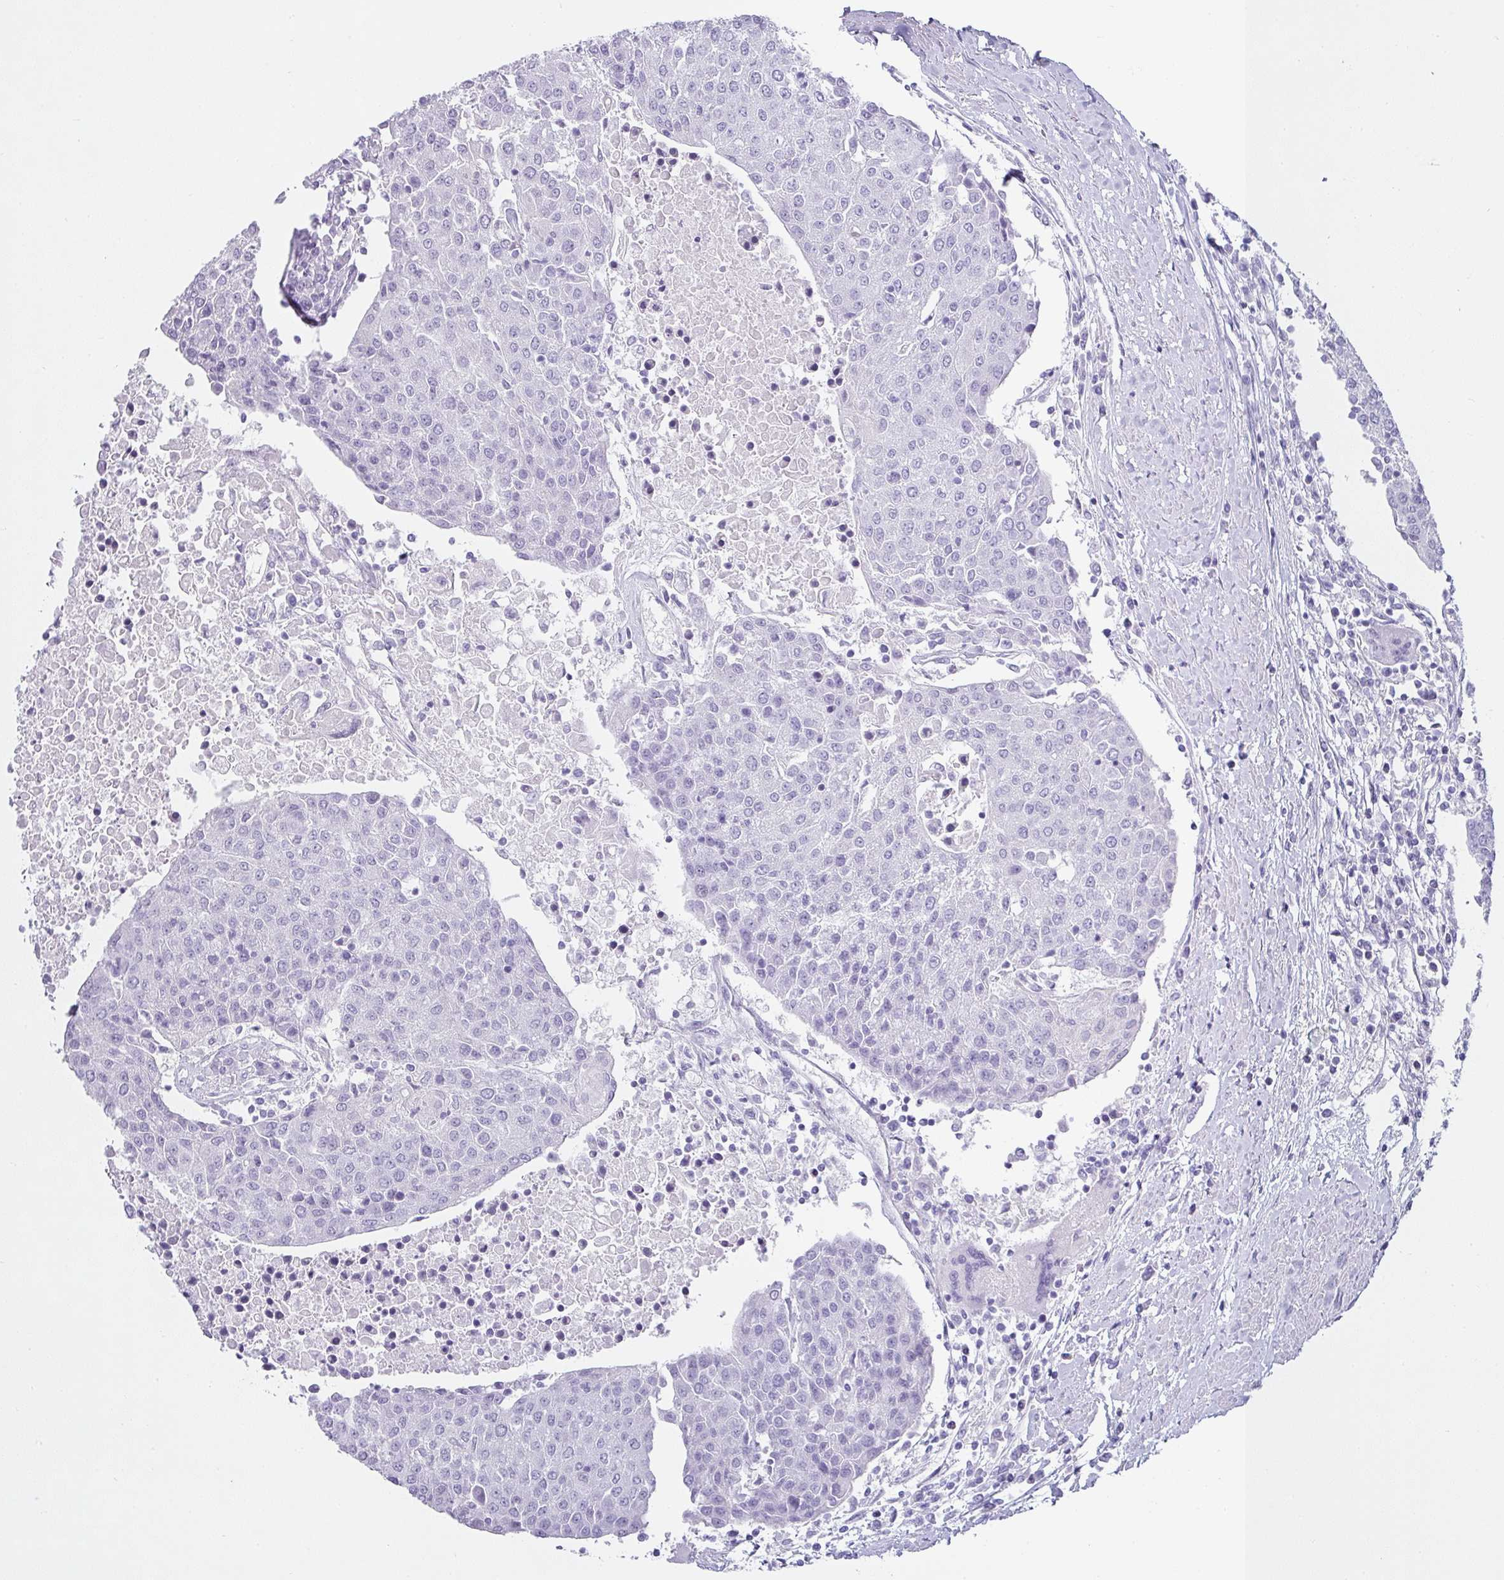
{"staining": {"intensity": "negative", "quantity": "none", "location": "none"}, "tissue": "urothelial cancer", "cell_type": "Tumor cells", "image_type": "cancer", "snomed": [{"axis": "morphology", "description": "Urothelial carcinoma, High grade"}, {"axis": "topography", "description": "Urinary bladder"}], "caption": "The immunohistochemistry histopathology image has no significant staining in tumor cells of urothelial cancer tissue. The staining was performed using DAB (3,3'-diaminobenzidine) to visualize the protein expression in brown, while the nuclei were stained in blue with hematoxylin (Magnification: 20x).", "gene": "VCY1B", "patient": {"sex": "female", "age": 85}}